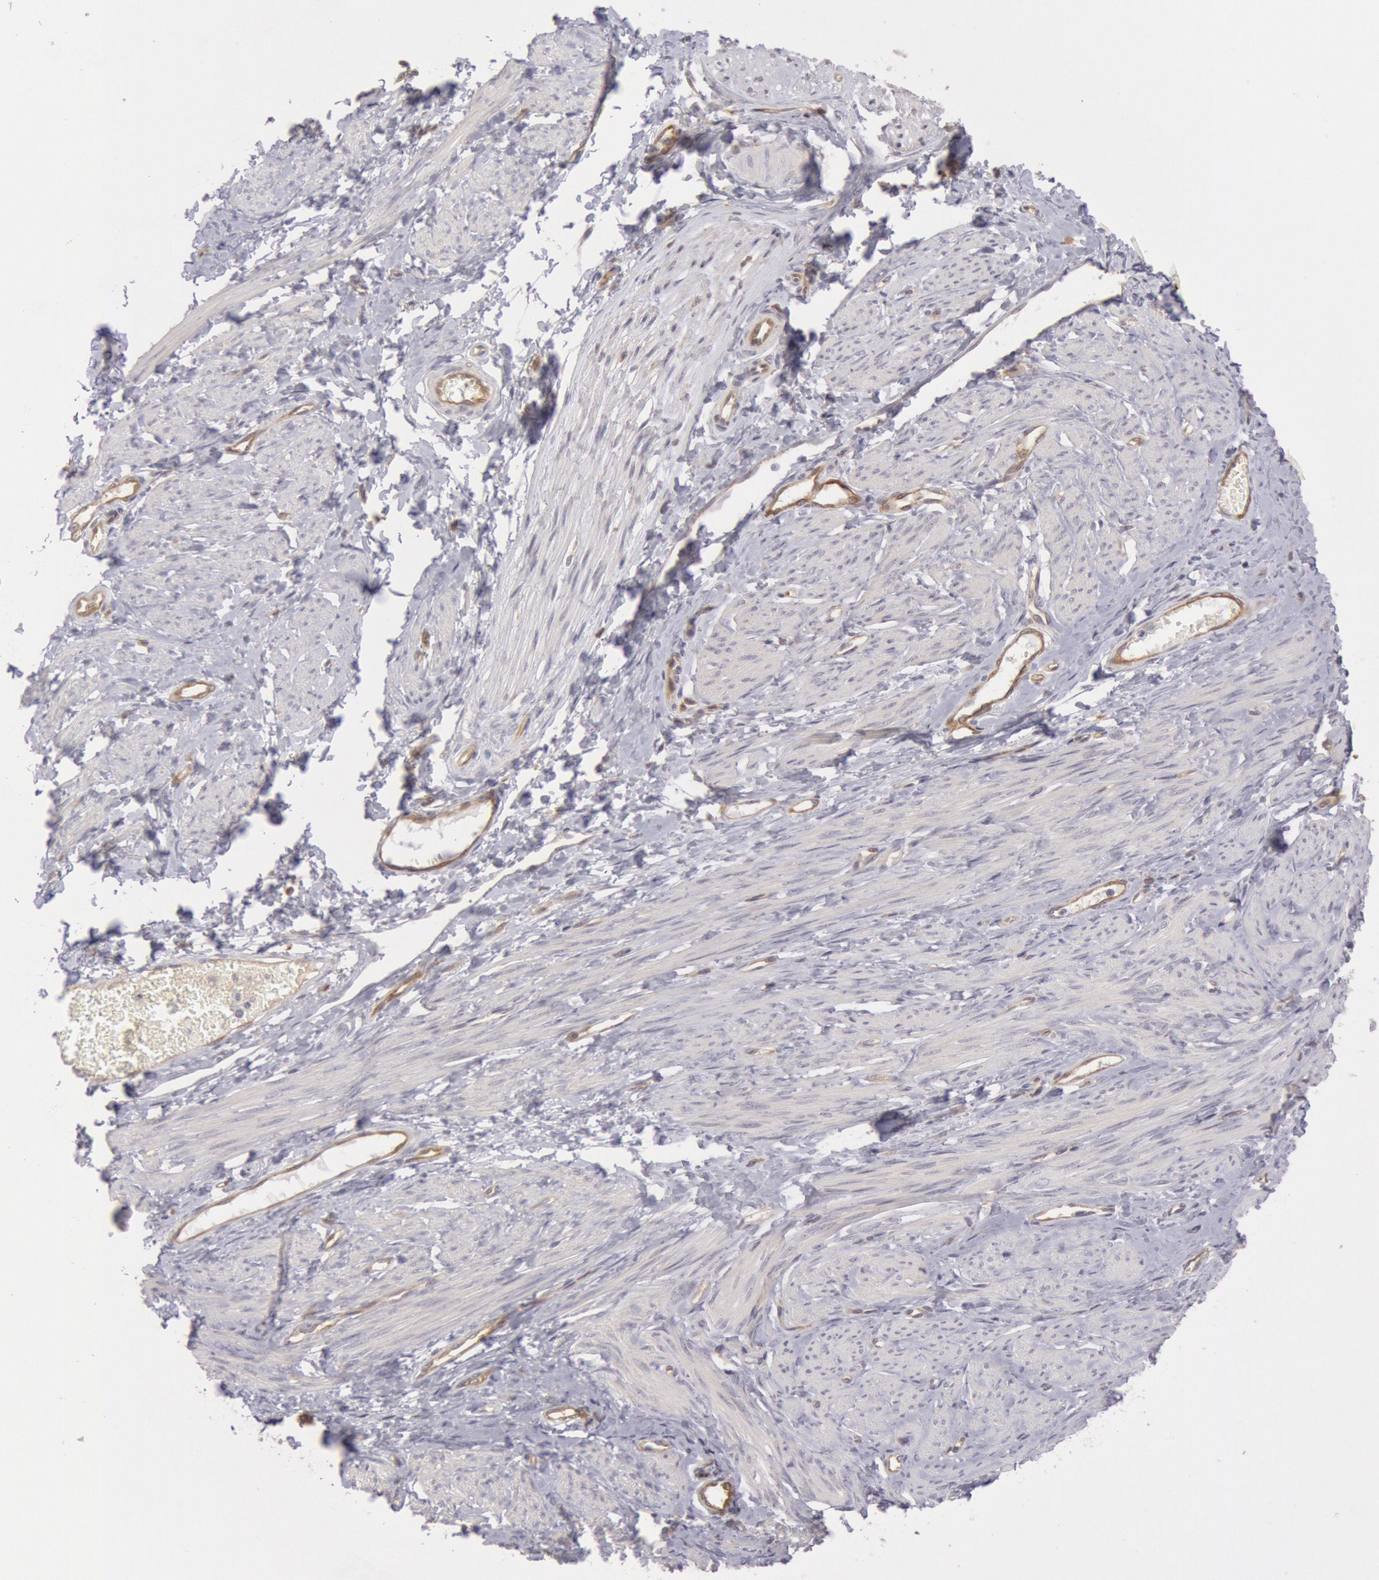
{"staining": {"intensity": "negative", "quantity": "none", "location": "none"}, "tissue": "smooth muscle", "cell_type": "Smooth muscle cells", "image_type": "normal", "snomed": [{"axis": "morphology", "description": "Normal tissue, NOS"}, {"axis": "topography", "description": "Smooth muscle"}, {"axis": "topography", "description": "Uterus"}], "caption": "A photomicrograph of smooth muscle stained for a protein shows no brown staining in smooth muscle cells. (DAB immunohistochemistry (IHC) visualized using brightfield microscopy, high magnification).", "gene": "IKBKB", "patient": {"sex": "female", "age": 39}}